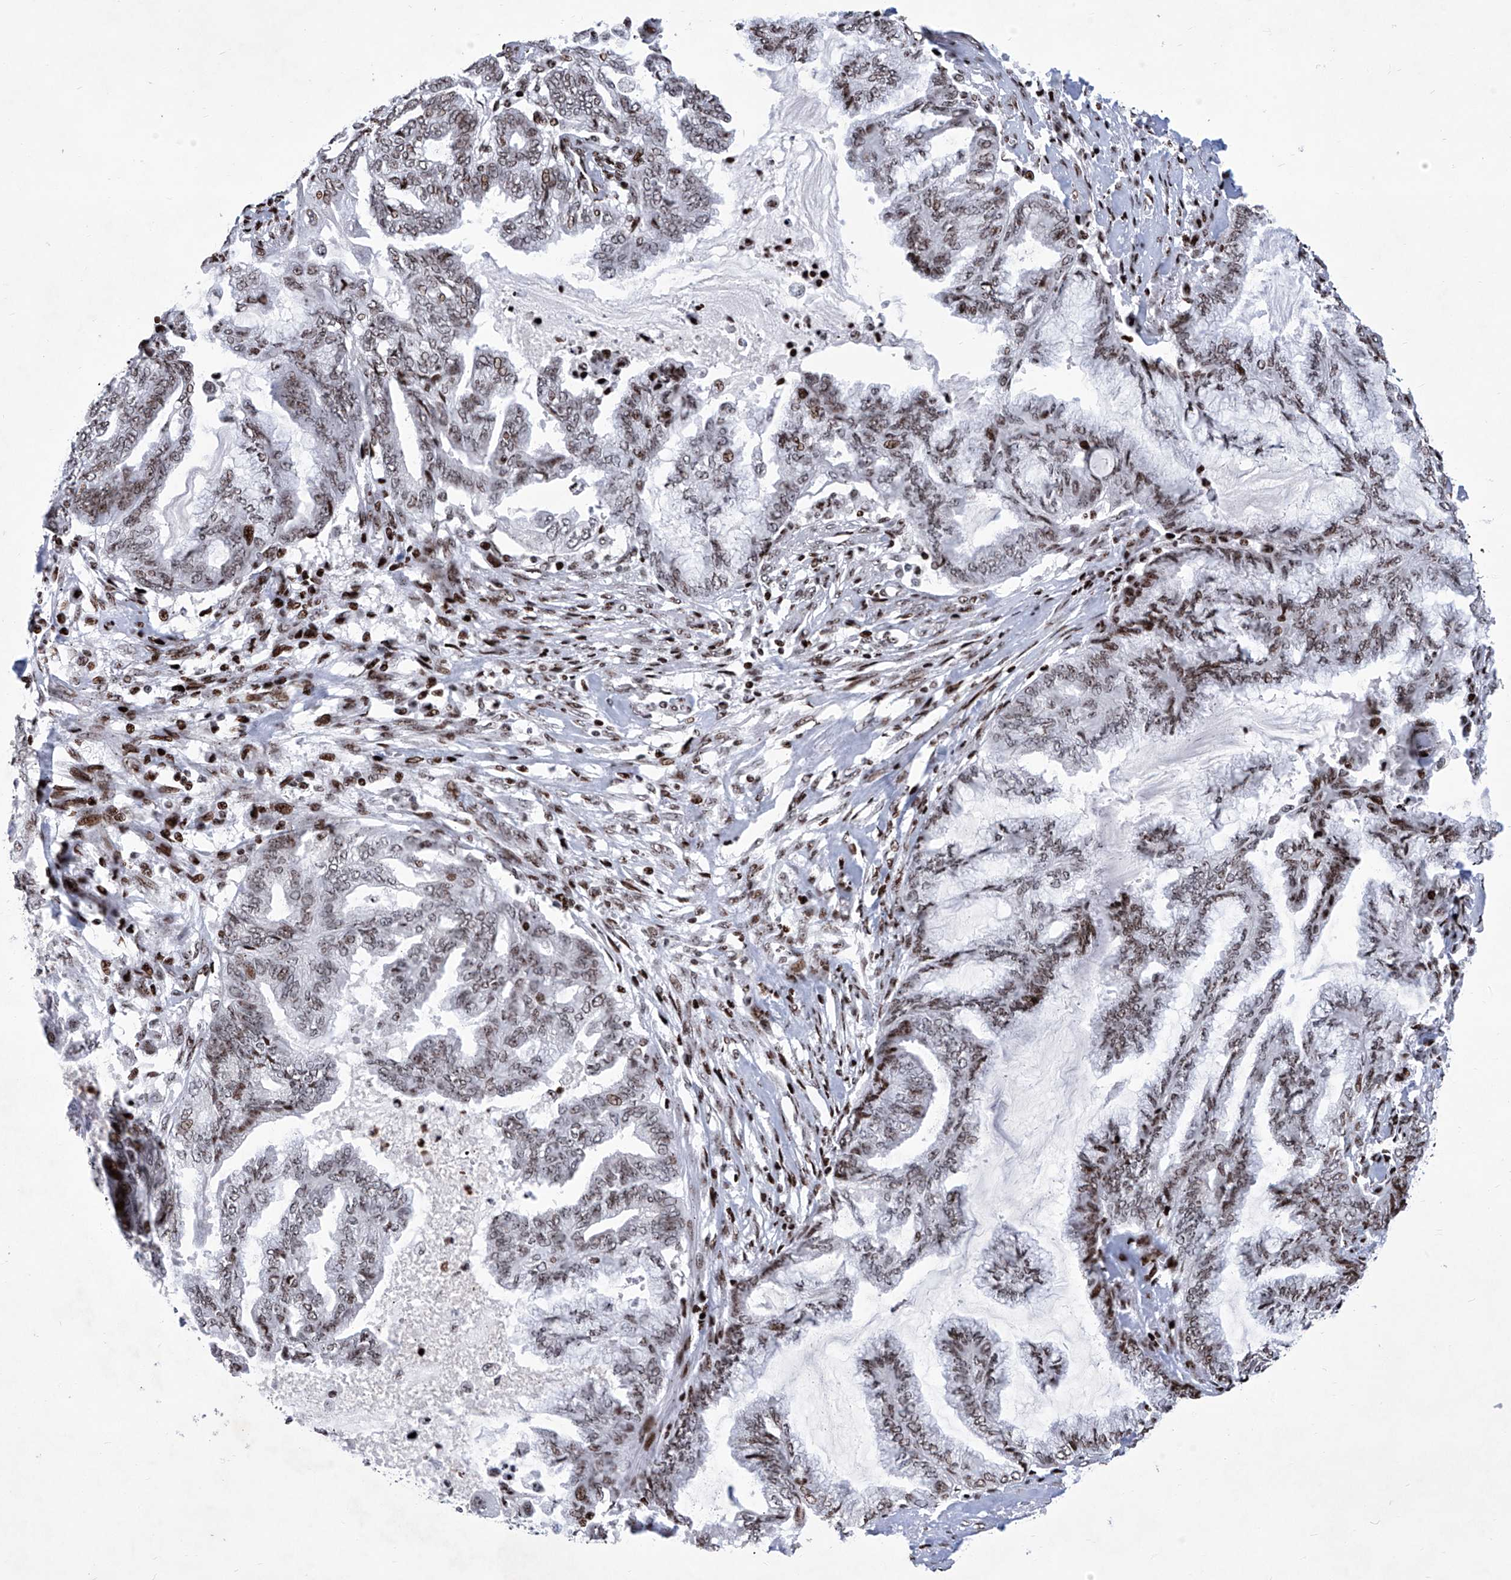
{"staining": {"intensity": "moderate", "quantity": "25%-75%", "location": "nuclear"}, "tissue": "endometrial cancer", "cell_type": "Tumor cells", "image_type": "cancer", "snomed": [{"axis": "morphology", "description": "Adenocarcinoma, NOS"}, {"axis": "topography", "description": "Endometrium"}], "caption": "The photomicrograph reveals a brown stain indicating the presence of a protein in the nuclear of tumor cells in endometrial cancer.", "gene": "HEY2", "patient": {"sex": "female", "age": 86}}